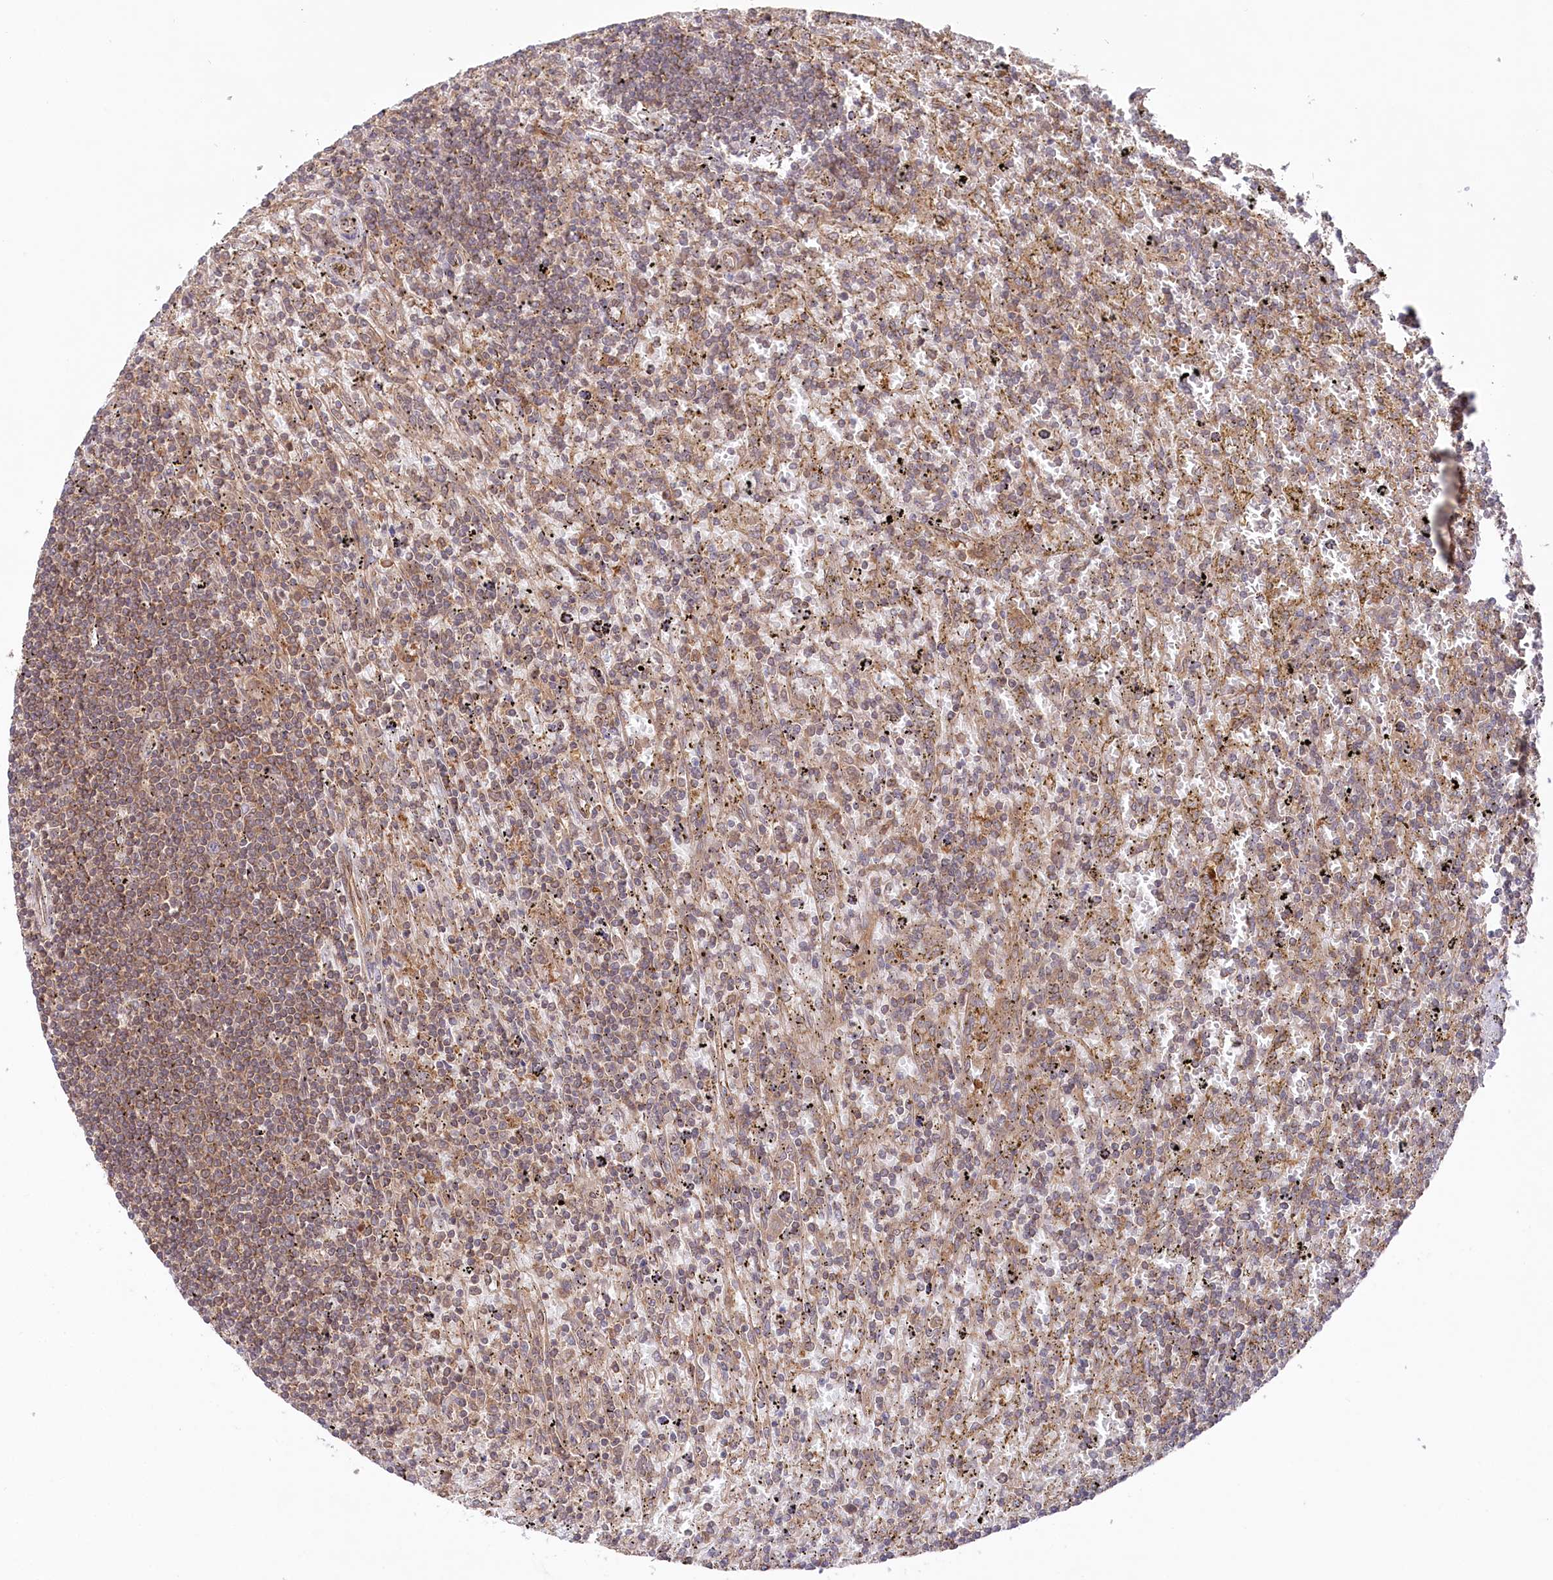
{"staining": {"intensity": "weak", "quantity": "25%-75%", "location": "cytoplasmic/membranous"}, "tissue": "lymphoma", "cell_type": "Tumor cells", "image_type": "cancer", "snomed": [{"axis": "morphology", "description": "Malignant lymphoma, non-Hodgkin's type, Low grade"}, {"axis": "topography", "description": "Spleen"}], "caption": "Lymphoma stained for a protein (brown) shows weak cytoplasmic/membranous positive staining in approximately 25%-75% of tumor cells.", "gene": "PPP1R21", "patient": {"sex": "male", "age": 76}}